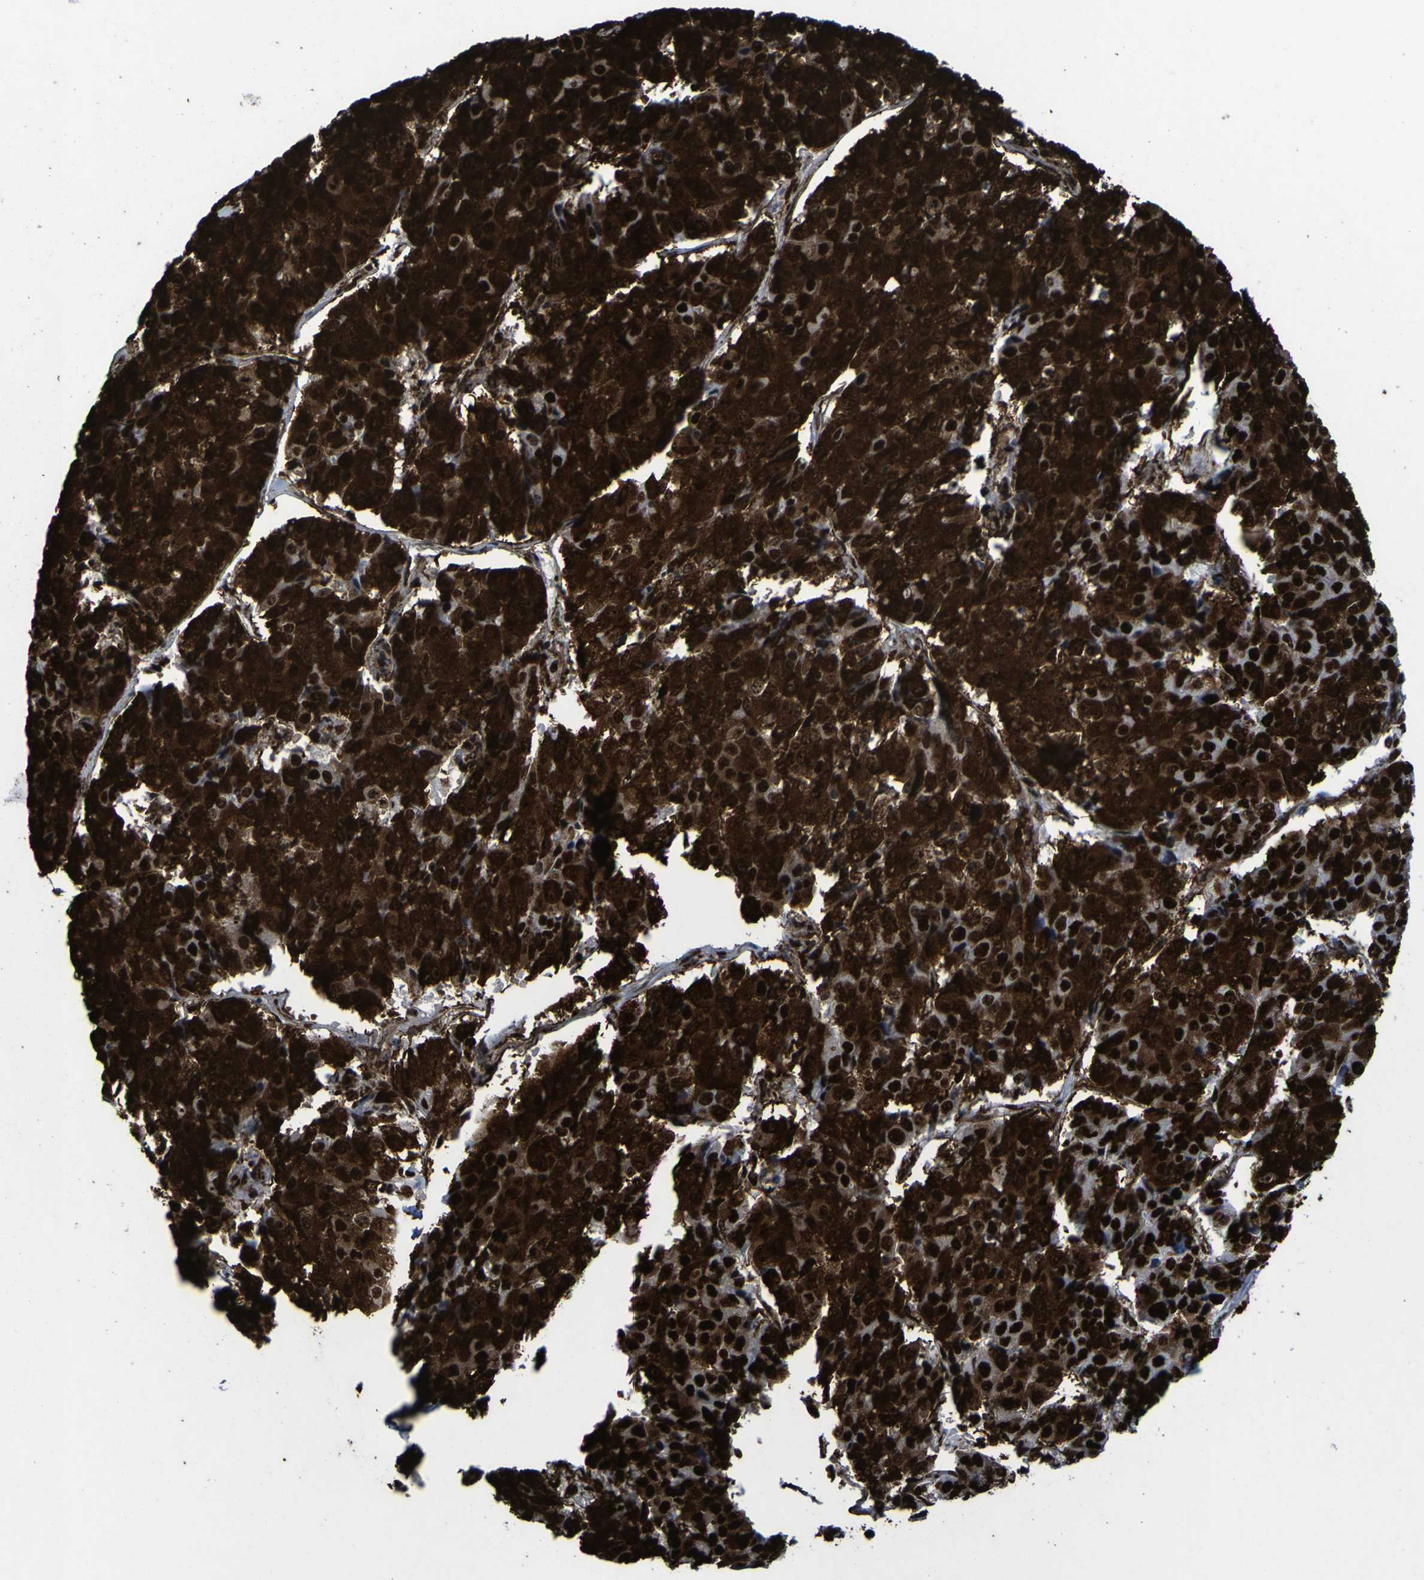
{"staining": {"intensity": "strong", "quantity": ">75%", "location": "cytoplasmic/membranous,nuclear"}, "tissue": "pancreatic cancer", "cell_type": "Tumor cells", "image_type": "cancer", "snomed": [{"axis": "morphology", "description": "Adenocarcinoma, NOS"}, {"axis": "topography", "description": "Pancreas"}], "caption": "Strong cytoplasmic/membranous and nuclear positivity is appreciated in approximately >75% of tumor cells in pancreatic cancer.", "gene": "NPM1", "patient": {"sex": "male", "age": 50}}